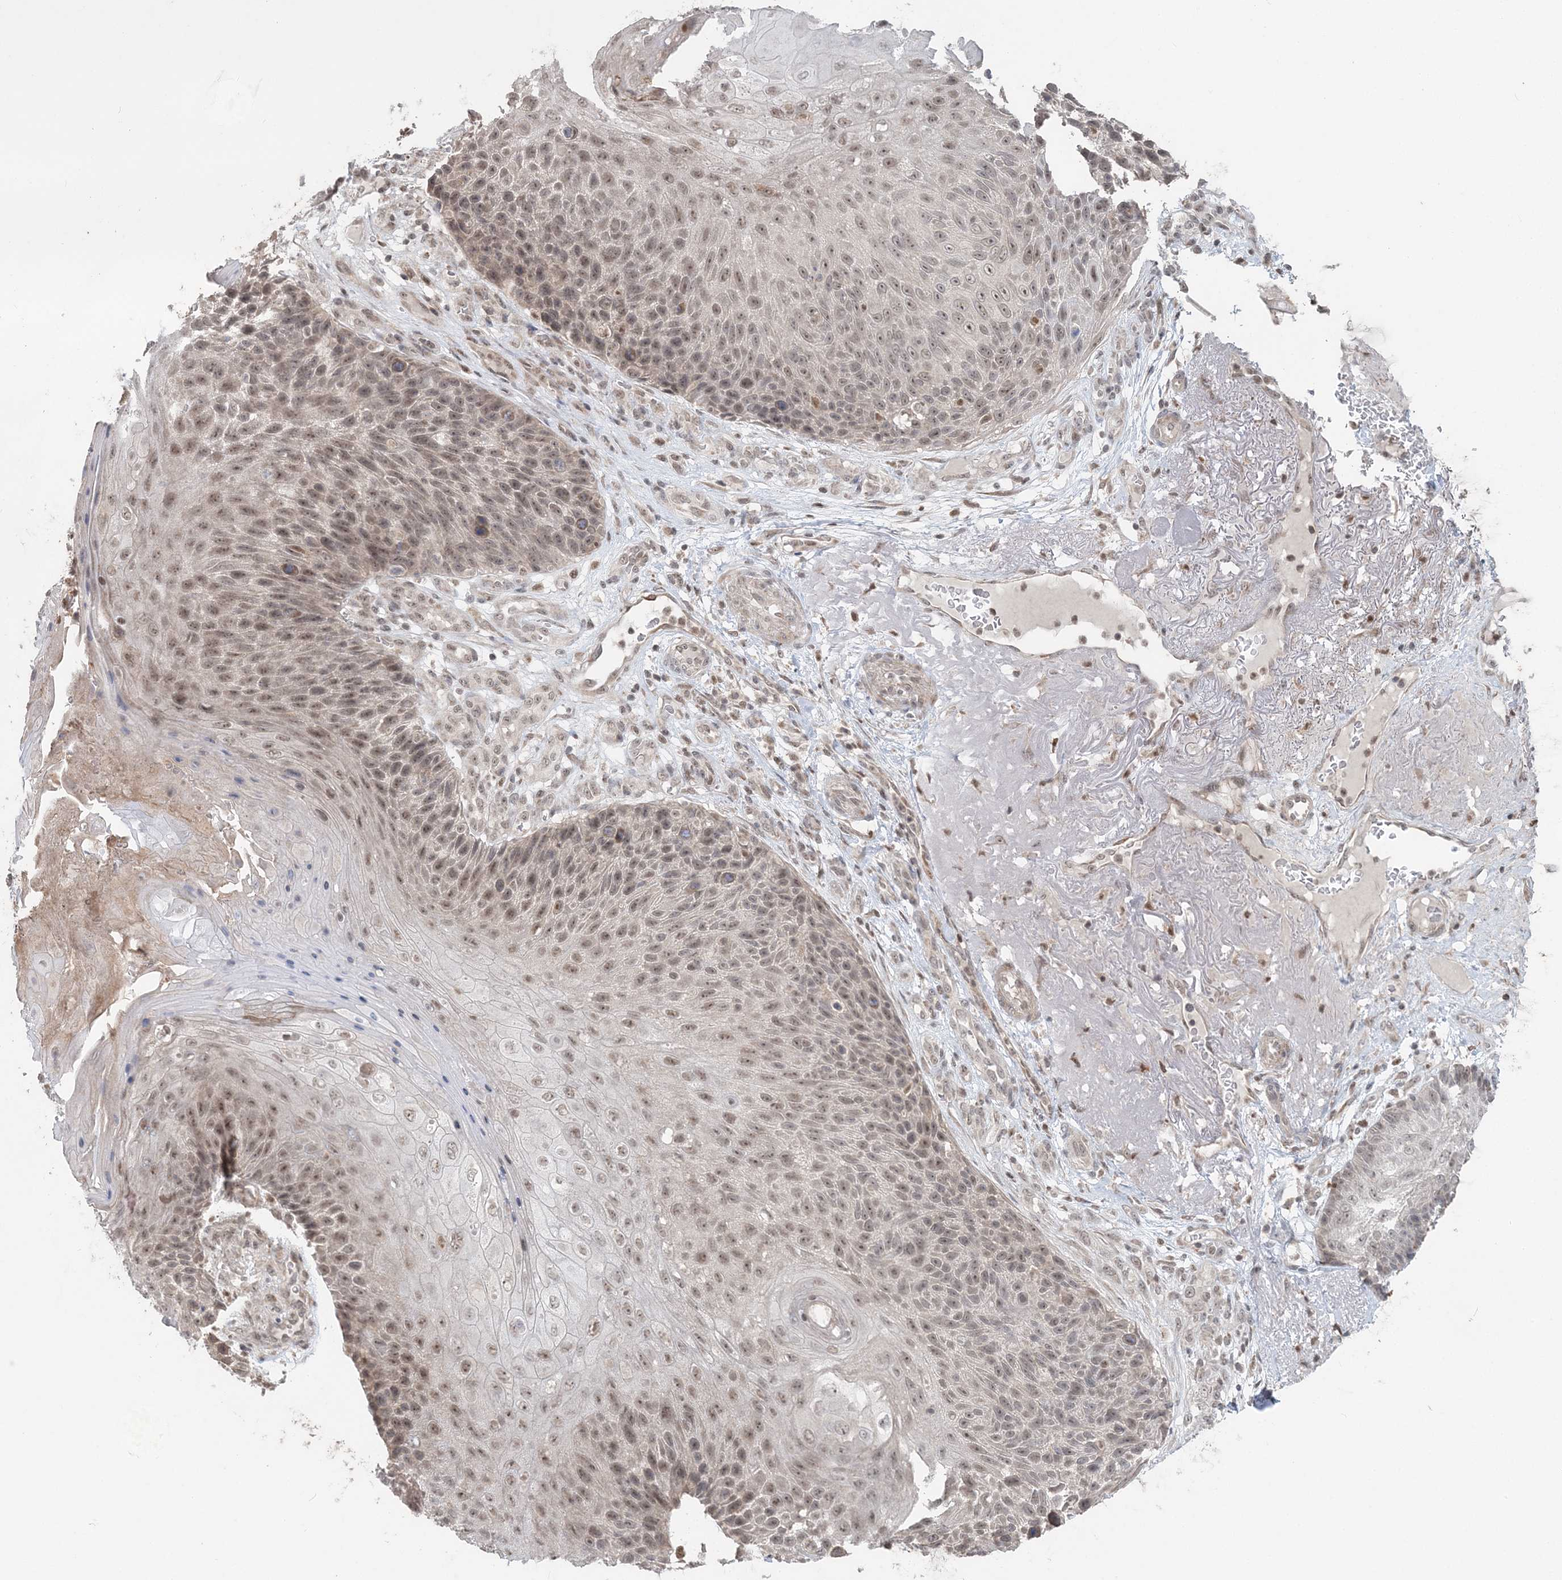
{"staining": {"intensity": "moderate", "quantity": "25%-75%", "location": "nuclear"}, "tissue": "skin cancer", "cell_type": "Tumor cells", "image_type": "cancer", "snomed": [{"axis": "morphology", "description": "Squamous cell carcinoma, NOS"}, {"axis": "topography", "description": "Skin"}], "caption": "High-power microscopy captured an immunohistochemistry micrograph of skin squamous cell carcinoma, revealing moderate nuclear positivity in about 25%-75% of tumor cells.", "gene": "SLU7", "patient": {"sex": "female", "age": 88}}